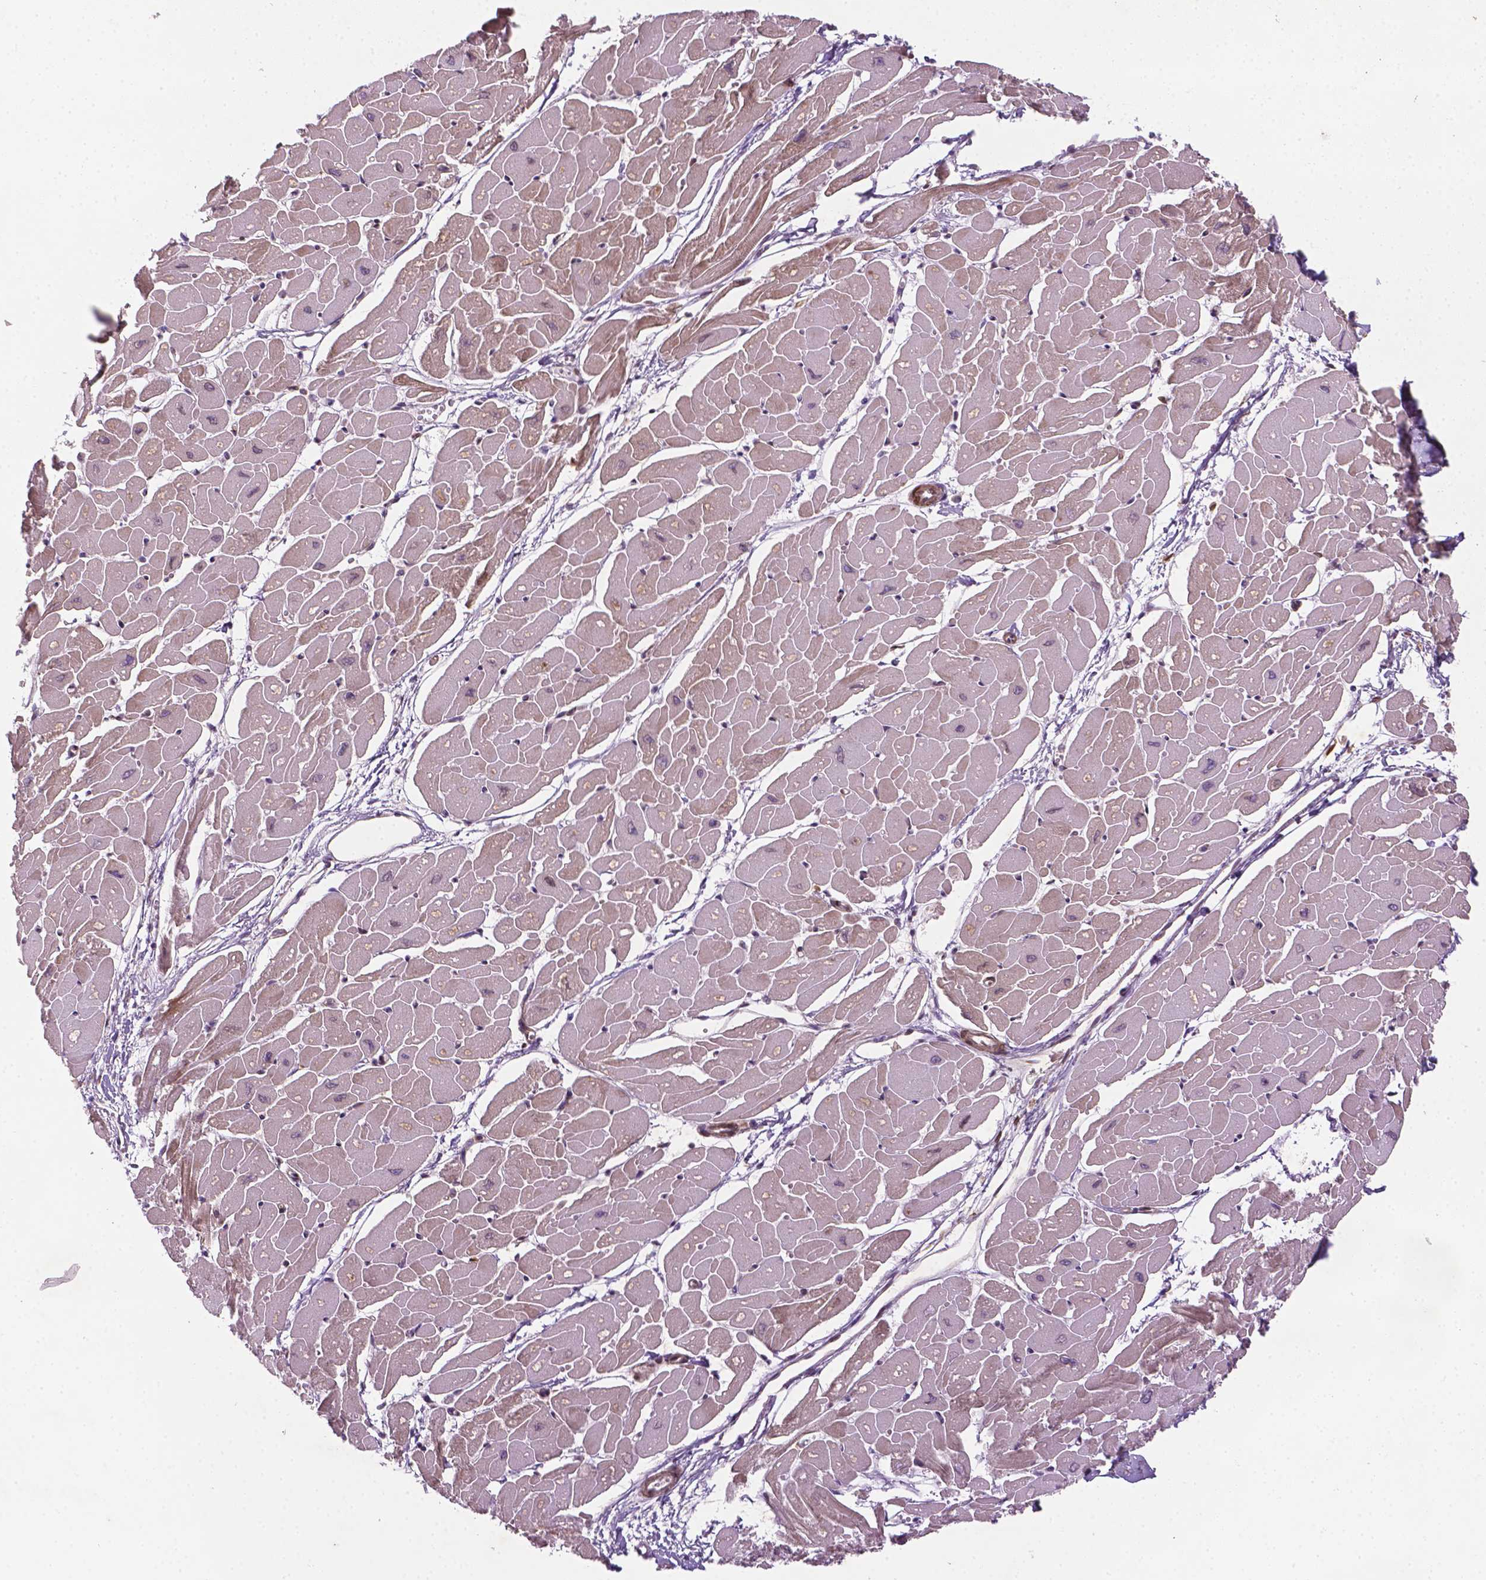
{"staining": {"intensity": "weak", "quantity": ">75%", "location": "cytoplasmic/membranous"}, "tissue": "heart muscle", "cell_type": "Cardiomyocytes", "image_type": "normal", "snomed": [{"axis": "morphology", "description": "Normal tissue, NOS"}, {"axis": "topography", "description": "Heart"}], "caption": "Protein expression analysis of benign heart muscle shows weak cytoplasmic/membranous positivity in approximately >75% of cardiomyocytes. The protein is stained brown, and the nuclei are stained in blue (DAB IHC with brightfield microscopy, high magnification).", "gene": "TCHP", "patient": {"sex": "male", "age": 57}}